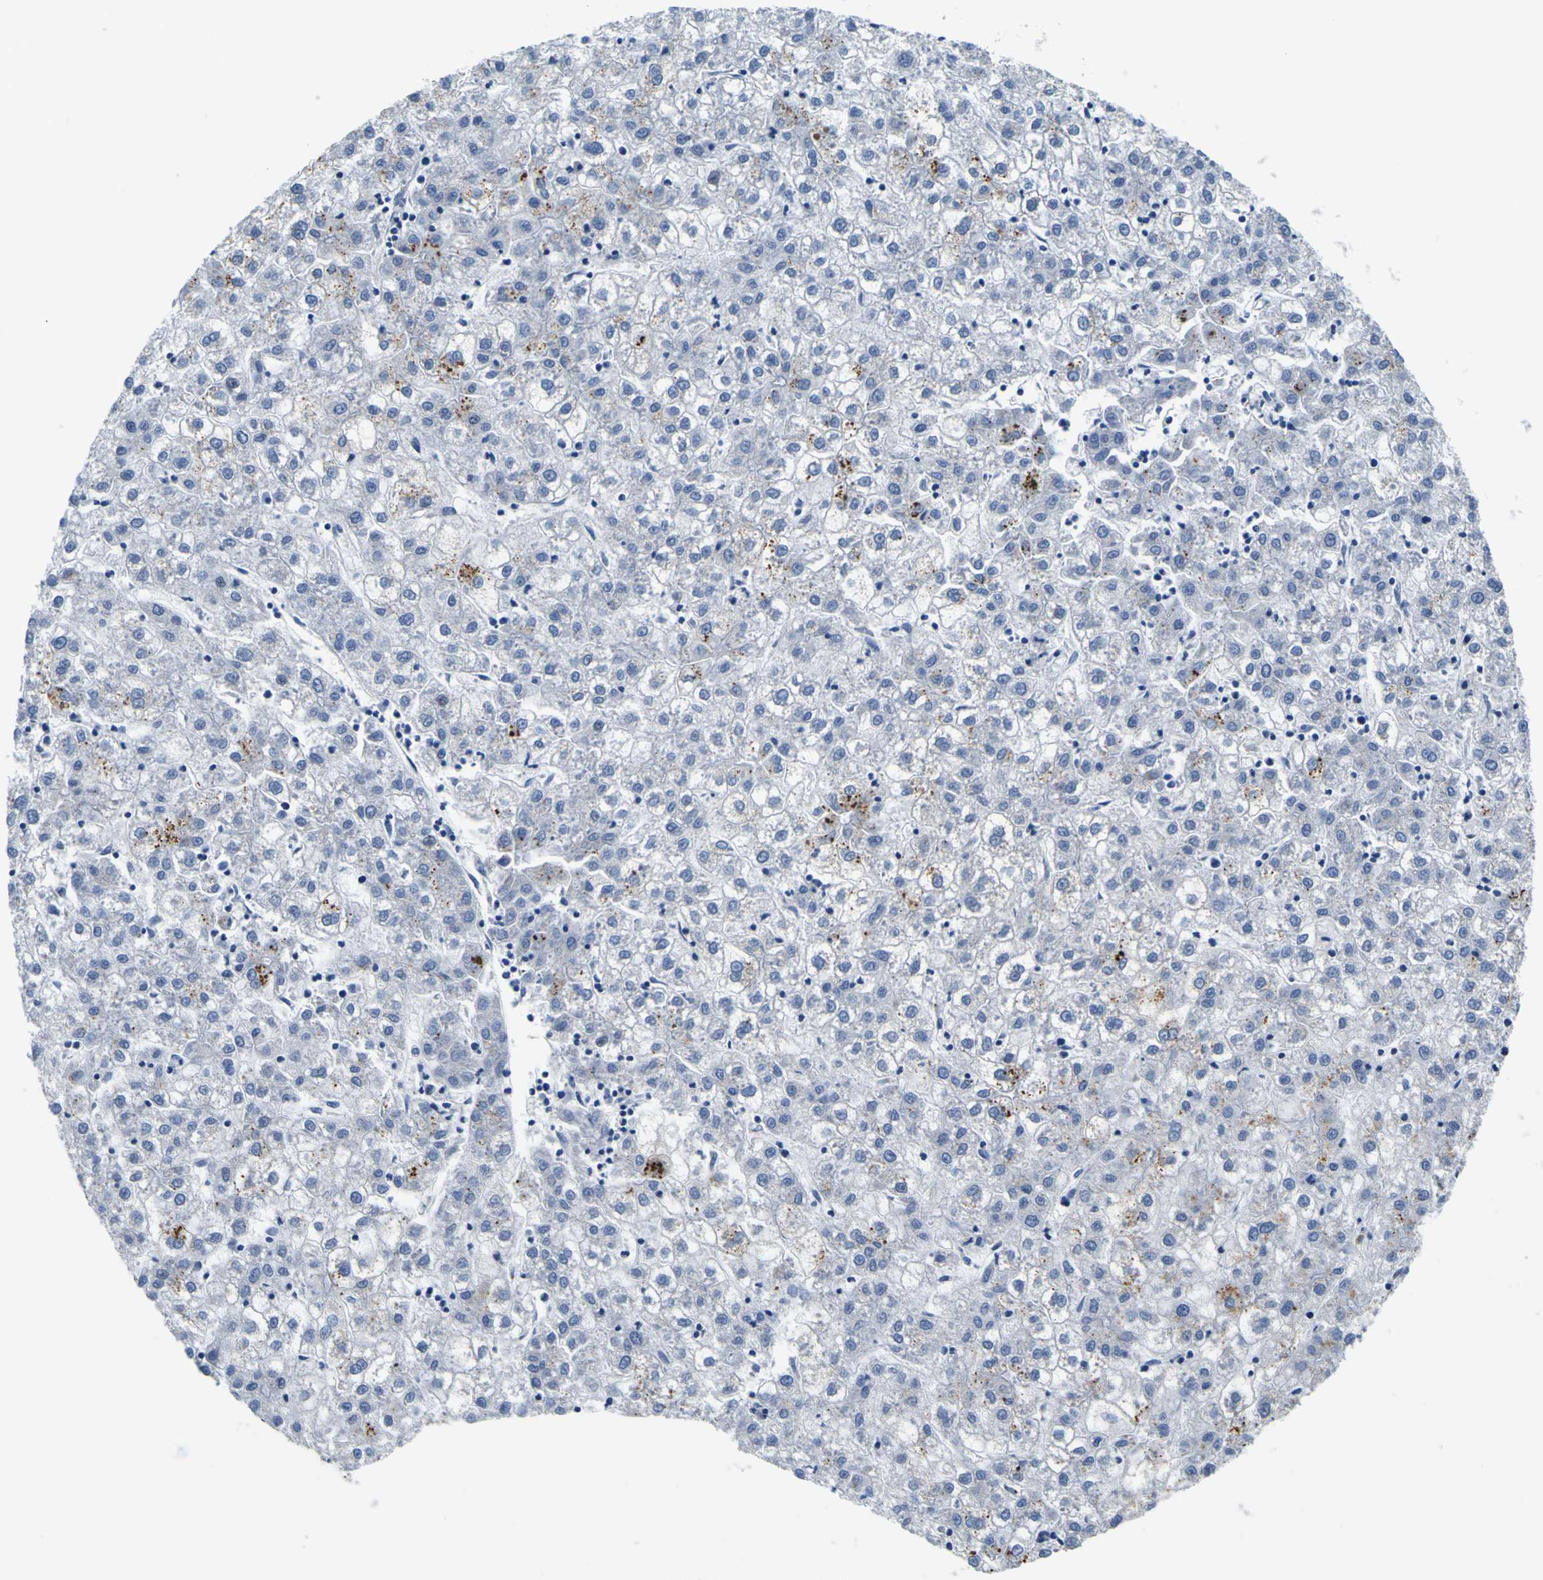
{"staining": {"intensity": "moderate", "quantity": "<25%", "location": "cytoplasmic/membranous"}, "tissue": "liver cancer", "cell_type": "Tumor cells", "image_type": "cancer", "snomed": [{"axis": "morphology", "description": "Carcinoma, Hepatocellular, NOS"}, {"axis": "topography", "description": "Liver"}], "caption": "Immunohistochemical staining of human liver hepatocellular carcinoma demonstrates low levels of moderate cytoplasmic/membranous protein expression in about <25% of tumor cells.", "gene": "TNIK", "patient": {"sex": "male", "age": 72}}